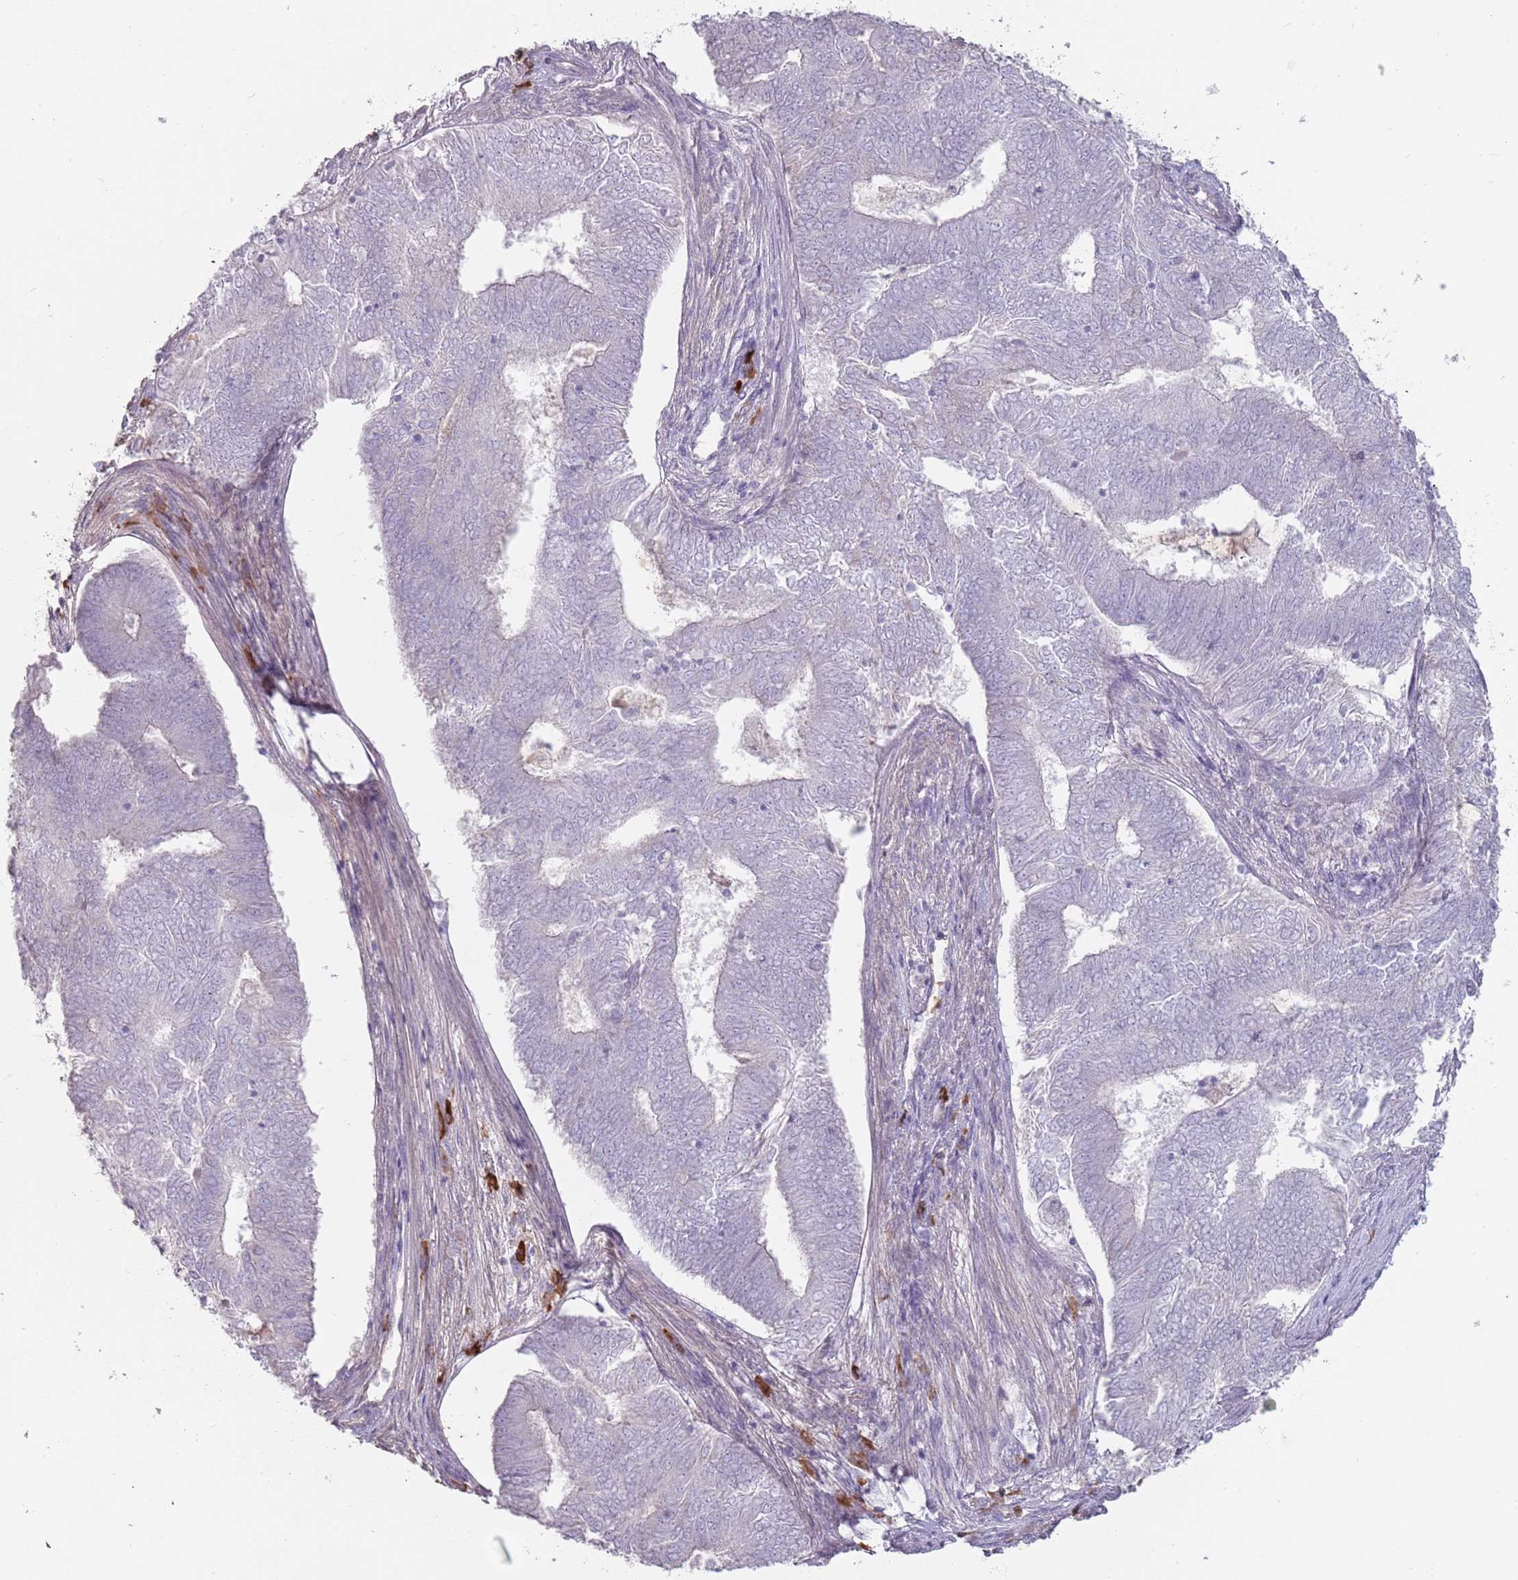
{"staining": {"intensity": "negative", "quantity": "none", "location": "none"}, "tissue": "endometrial cancer", "cell_type": "Tumor cells", "image_type": "cancer", "snomed": [{"axis": "morphology", "description": "Adenocarcinoma, NOS"}, {"axis": "topography", "description": "Endometrium"}], "caption": "The photomicrograph demonstrates no significant expression in tumor cells of endometrial cancer (adenocarcinoma).", "gene": "STYK1", "patient": {"sex": "female", "age": 62}}